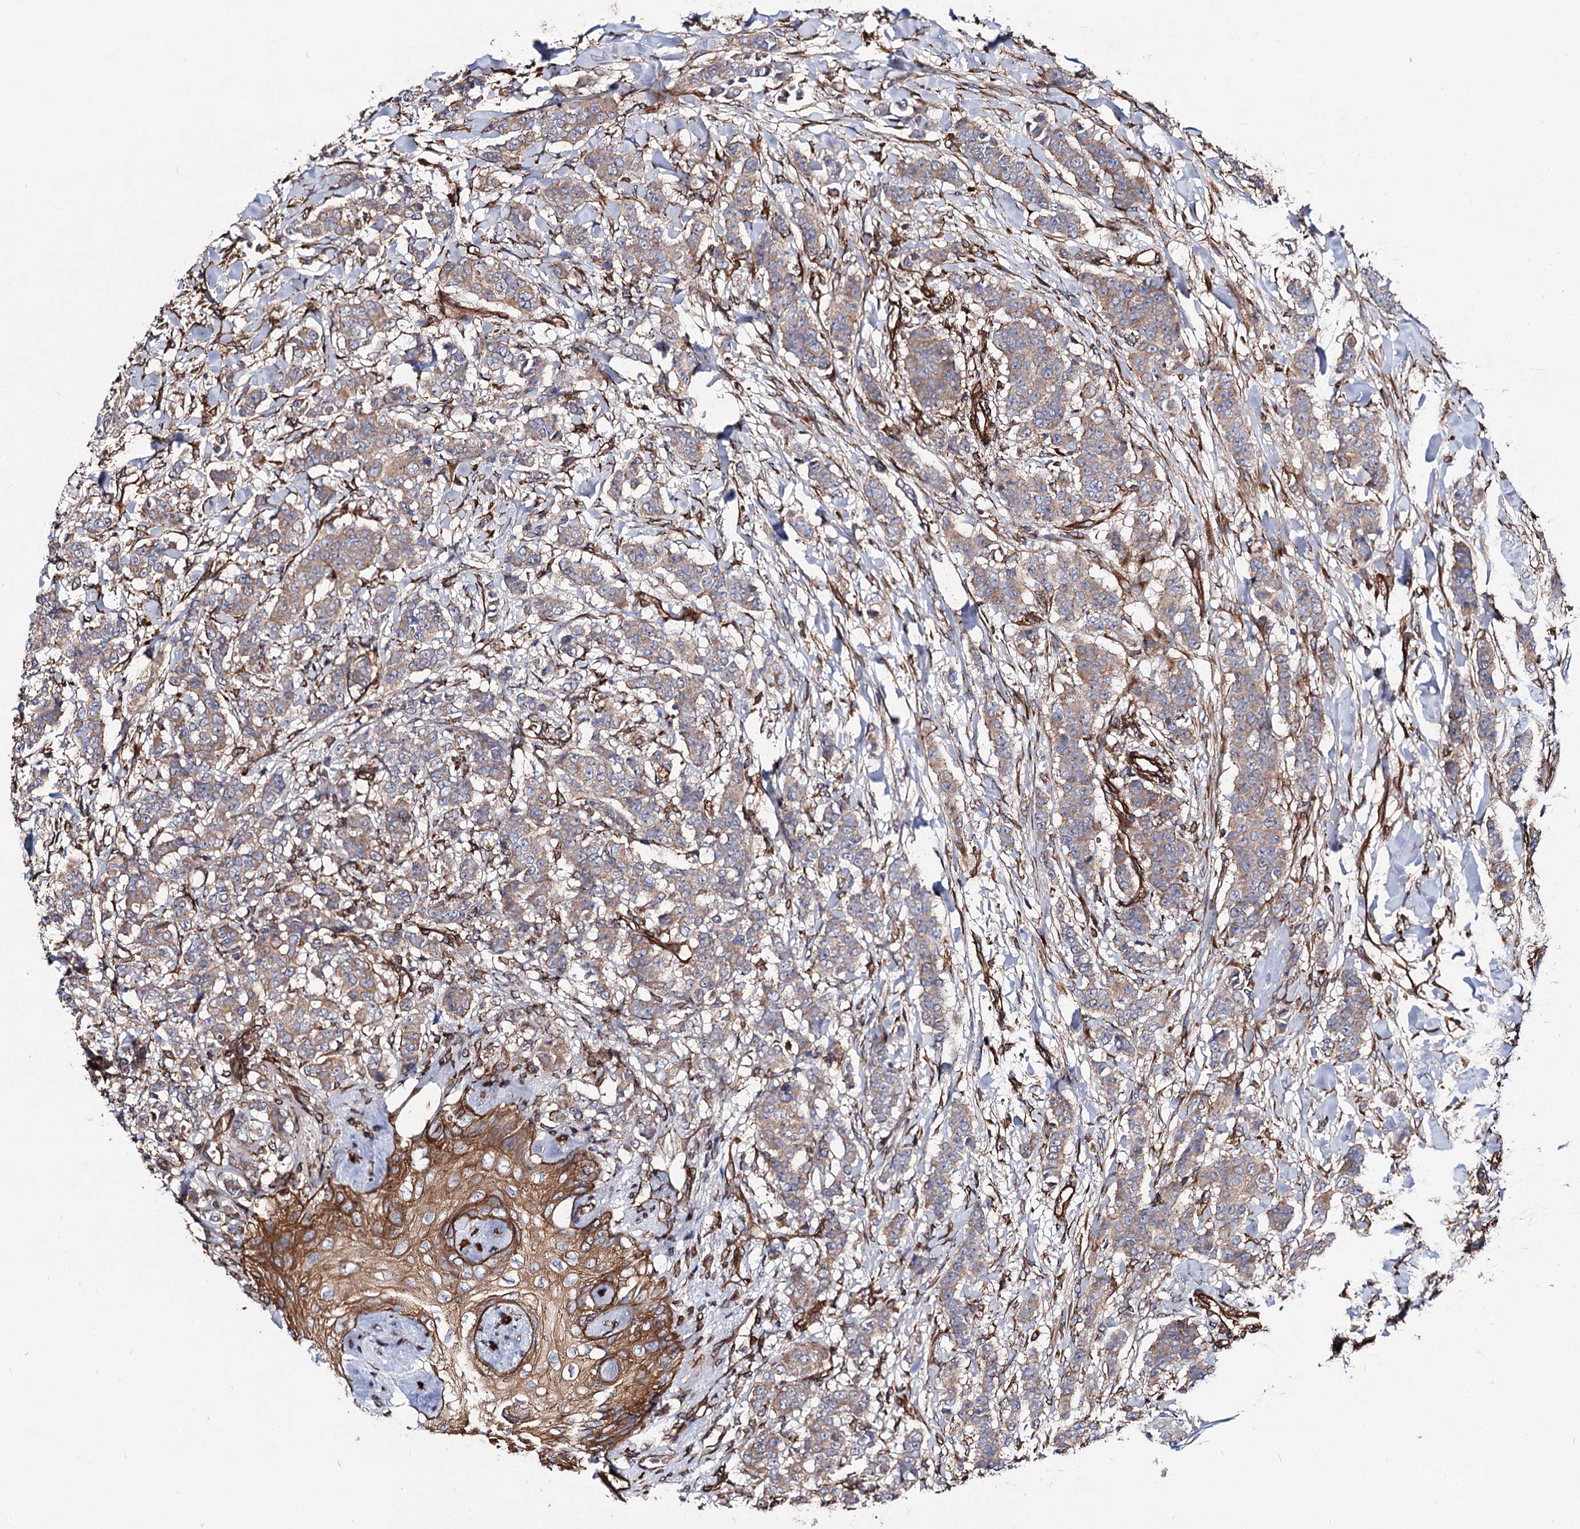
{"staining": {"intensity": "moderate", "quantity": ">75%", "location": "cytoplasmic/membranous"}, "tissue": "breast cancer", "cell_type": "Tumor cells", "image_type": "cancer", "snomed": [{"axis": "morphology", "description": "Duct carcinoma"}, {"axis": "topography", "description": "Breast"}], "caption": "Immunohistochemical staining of breast cancer (intraductal carcinoma) exhibits moderate cytoplasmic/membranous protein positivity in about >75% of tumor cells. The staining was performed using DAB to visualize the protein expression in brown, while the nuclei were stained in blue with hematoxylin (Magnification: 20x).", "gene": "CIP2A", "patient": {"sex": "female", "age": 40}}